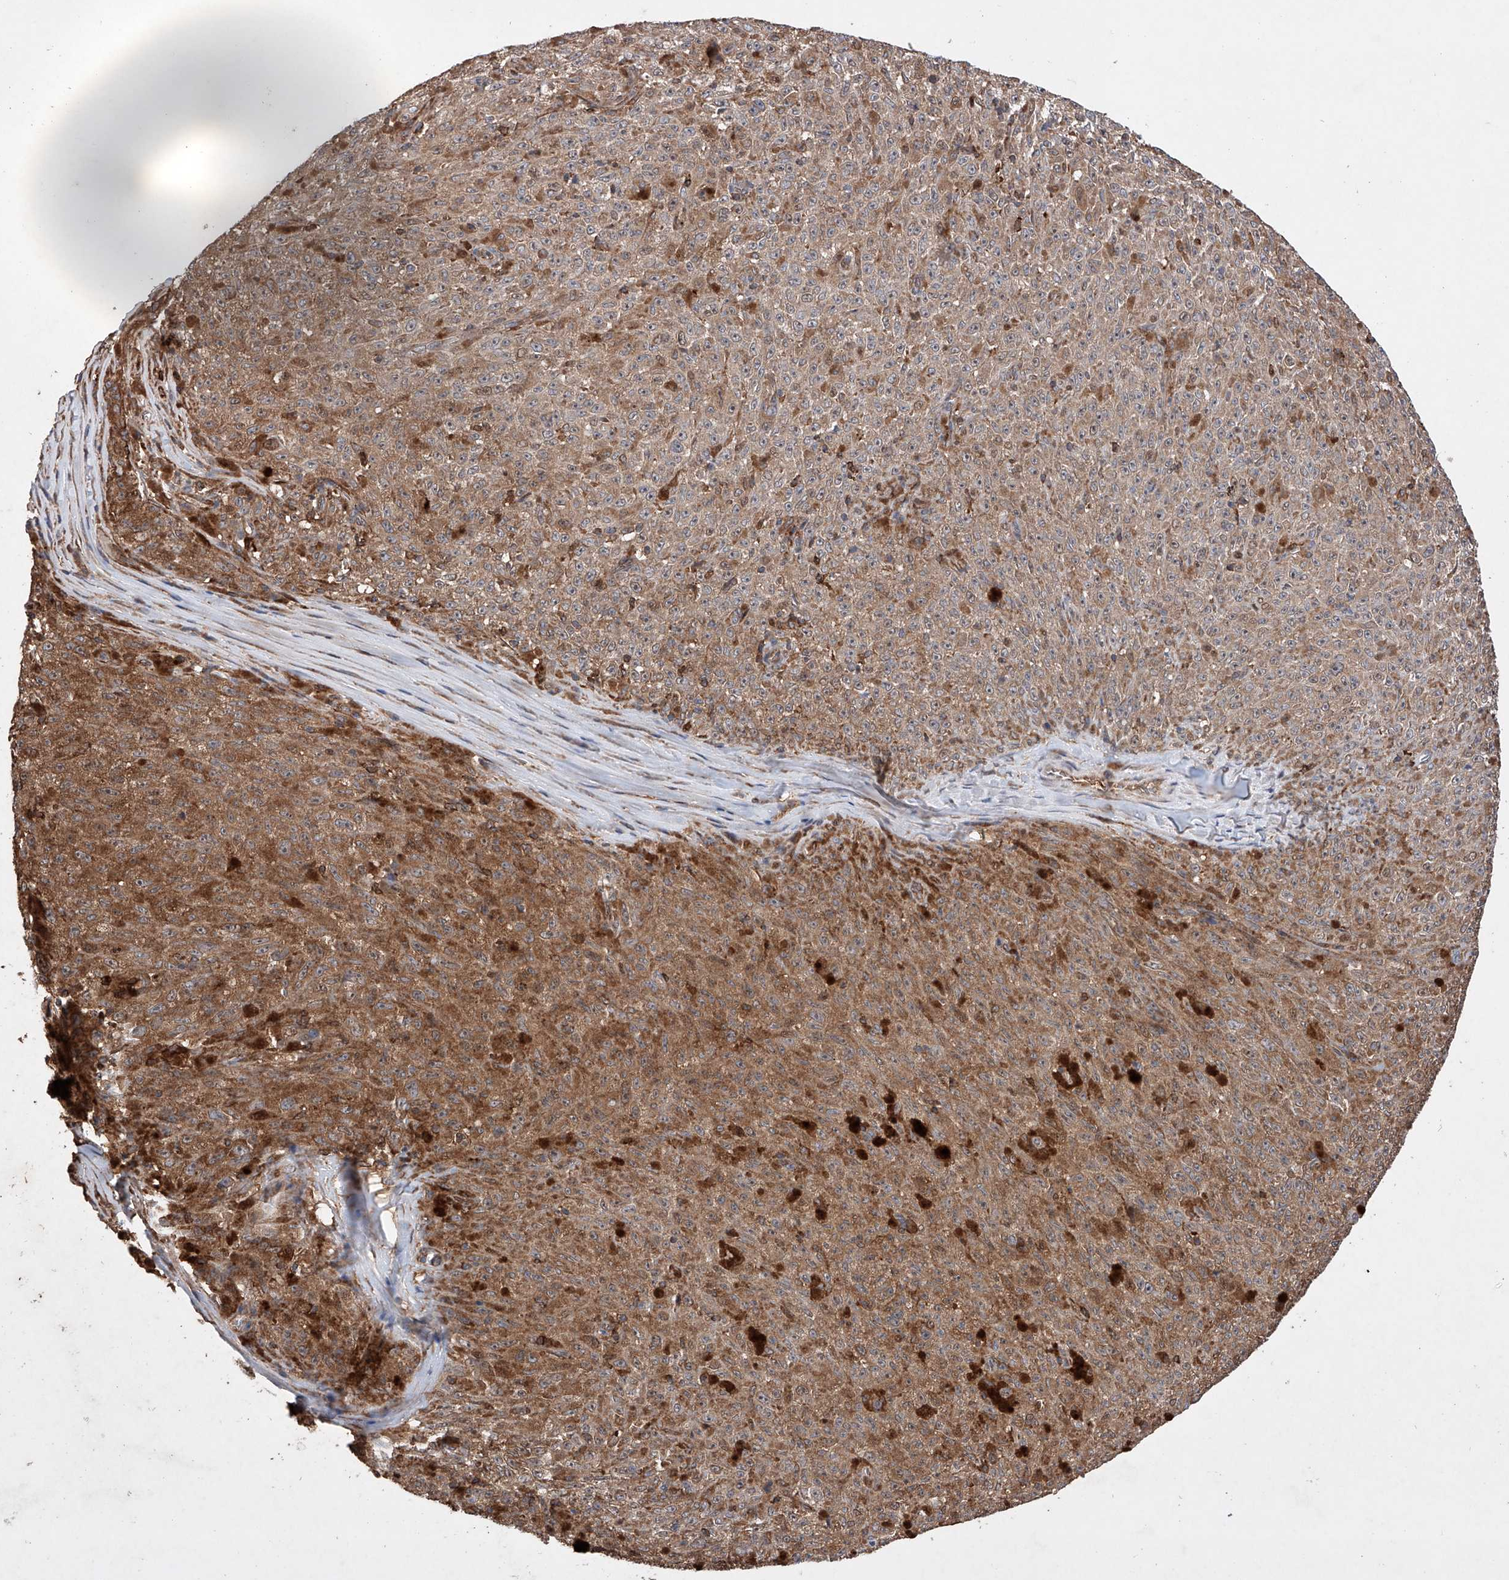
{"staining": {"intensity": "moderate", "quantity": ">75%", "location": "cytoplasmic/membranous"}, "tissue": "melanoma", "cell_type": "Tumor cells", "image_type": "cancer", "snomed": [{"axis": "morphology", "description": "Malignant melanoma, NOS"}, {"axis": "topography", "description": "Skin"}], "caption": "This is a photomicrograph of immunohistochemistry (IHC) staining of malignant melanoma, which shows moderate expression in the cytoplasmic/membranous of tumor cells.", "gene": "TIMM23", "patient": {"sex": "female", "age": 82}}